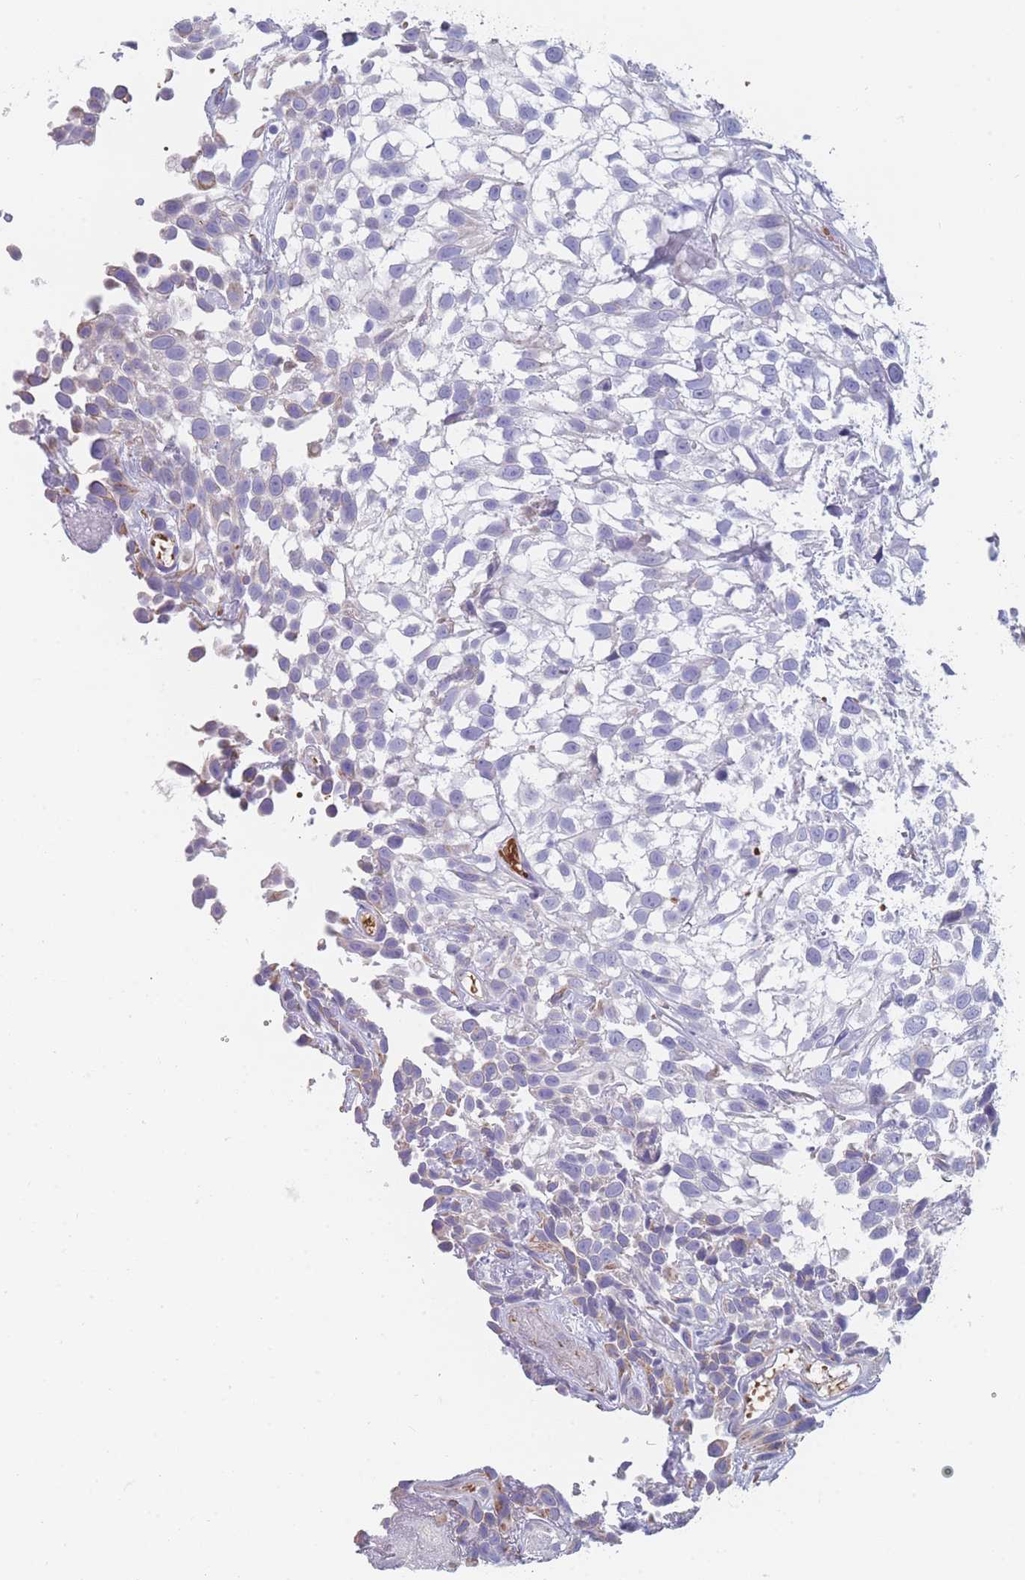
{"staining": {"intensity": "negative", "quantity": "none", "location": "none"}, "tissue": "urothelial cancer", "cell_type": "Tumor cells", "image_type": "cancer", "snomed": [{"axis": "morphology", "description": "Urothelial carcinoma, High grade"}, {"axis": "topography", "description": "Urinary bladder"}], "caption": "High-grade urothelial carcinoma was stained to show a protein in brown. There is no significant staining in tumor cells. Brightfield microscopy of immunohistochemistry (IHC) stained with DAB (3,3'-diaminobenzidine) (brown) and hematoxylin (blue), captured at high magnification.", "gene": "OR5D16", "patient": {"sex": "male", "age": 56}}